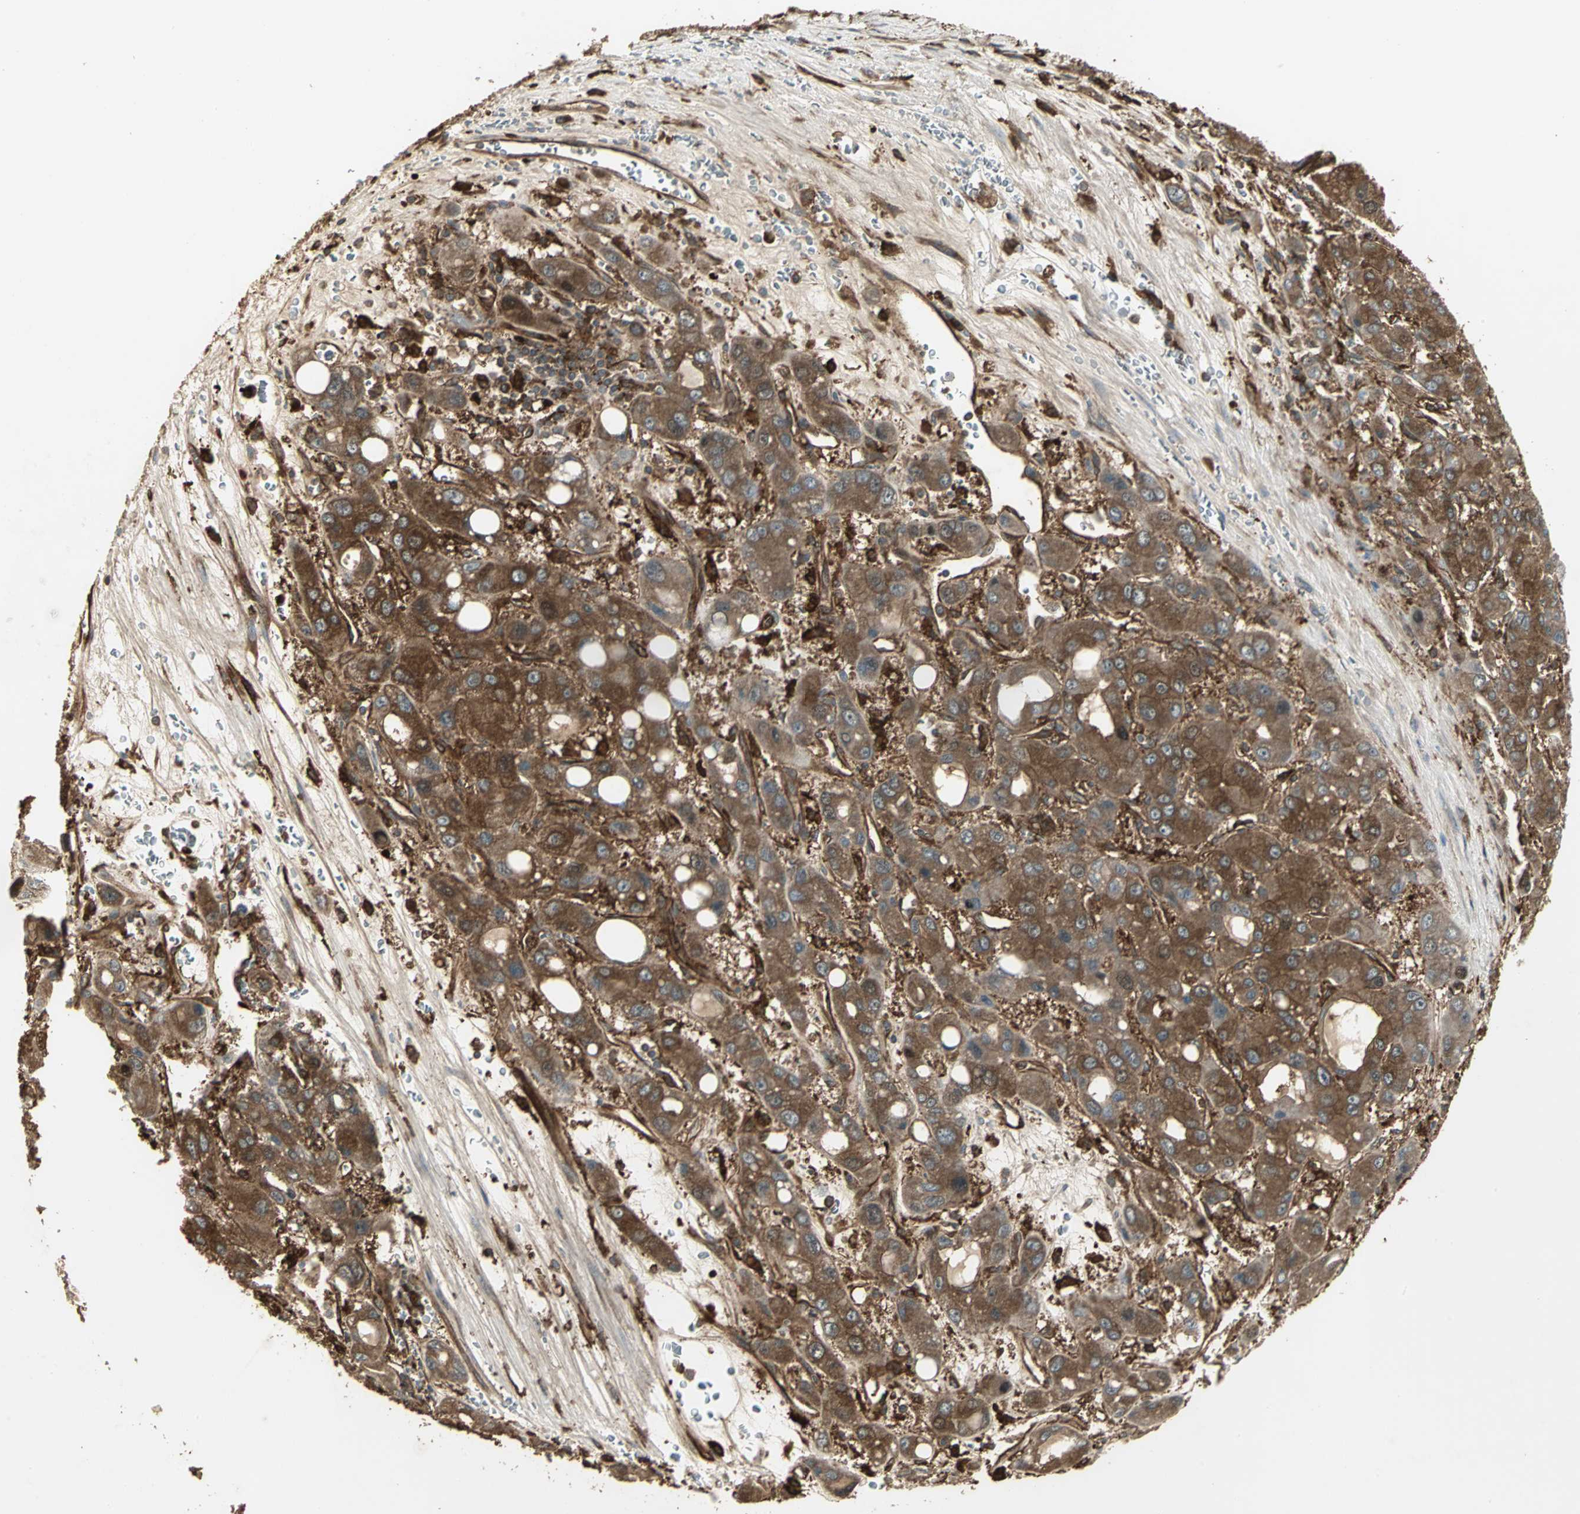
{"staining": {"intensity": "moderate", "quantity": ">75%", "location": "cytoplasmic/membranous"}, "tissue": "liver cancer", "cell_type": "Tumor cells", "image_type": "cancer", "snomed": [{"axis": "morphology", "description": "Carcinoma, Hepatocellular, NOS"}, {"axis": "topography", "description": "Liver"}], "caption": "Tumor cells demonstrate medium levels of moderate cytoplasmic/membranous expression in approximately >75% of cells in hepatocellular carcinoma (liver). Using DAB (brown) and hematoxylin (blue) stains, captured at high magnification using brightfield microscopy.", "gene": "PRXL2B", "patient": {"sex": "male", "age": 55}}